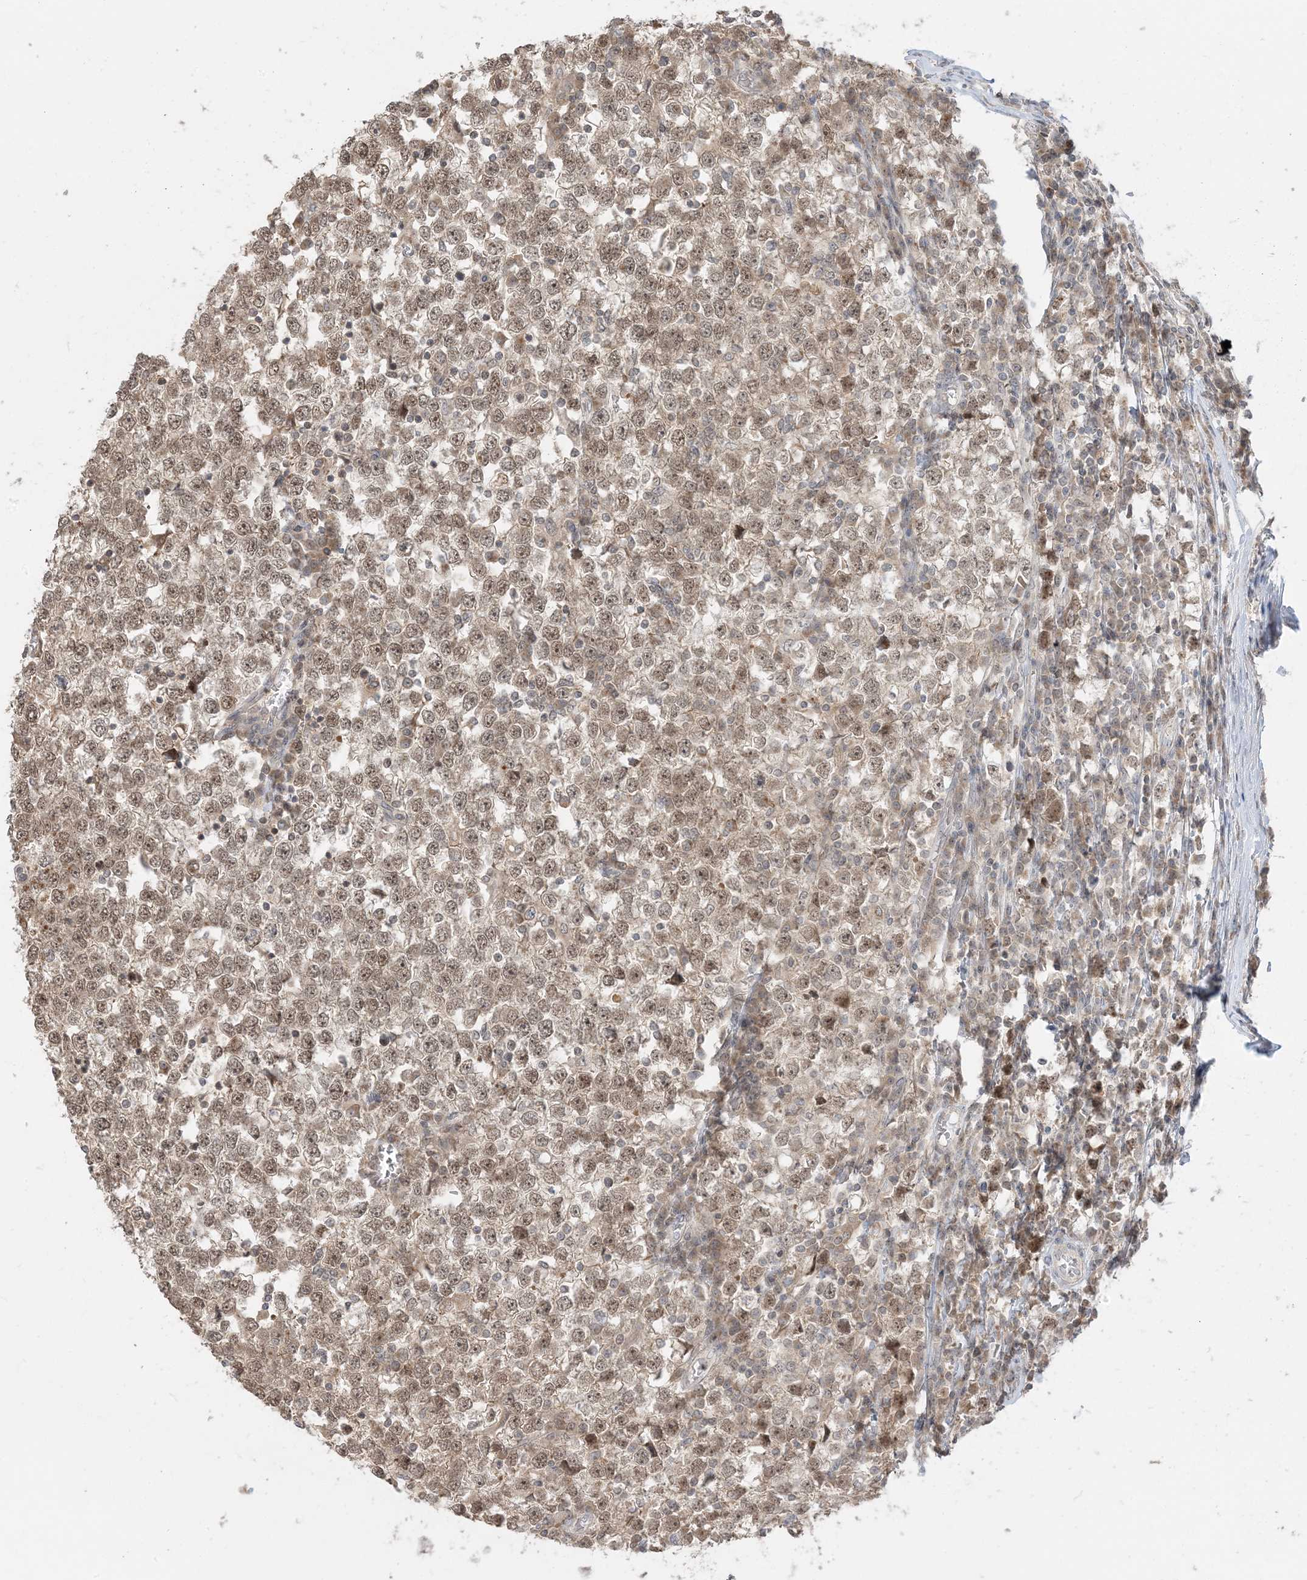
{"staining": {"intensity": "weak", "quantity": ">75%", "location": "nuclear"}, "tissue": "testis cancer", "cell_type": "Tumor cells", "image_type": "cancer", "snomed": [{"axis": "morphology", "description": "Seminoma, NOS"}, {"axis": "topography", "description": "Testis"}], "caption": "Immunohistochemistry (DAB (3,3'-diaminobenzidine)) staining of testis seminoma displays weak nuclear protein positivity in about >75% of tumor cells.", "gene": "PRRT3", "patient": {"sex": "male", "age": 65}}